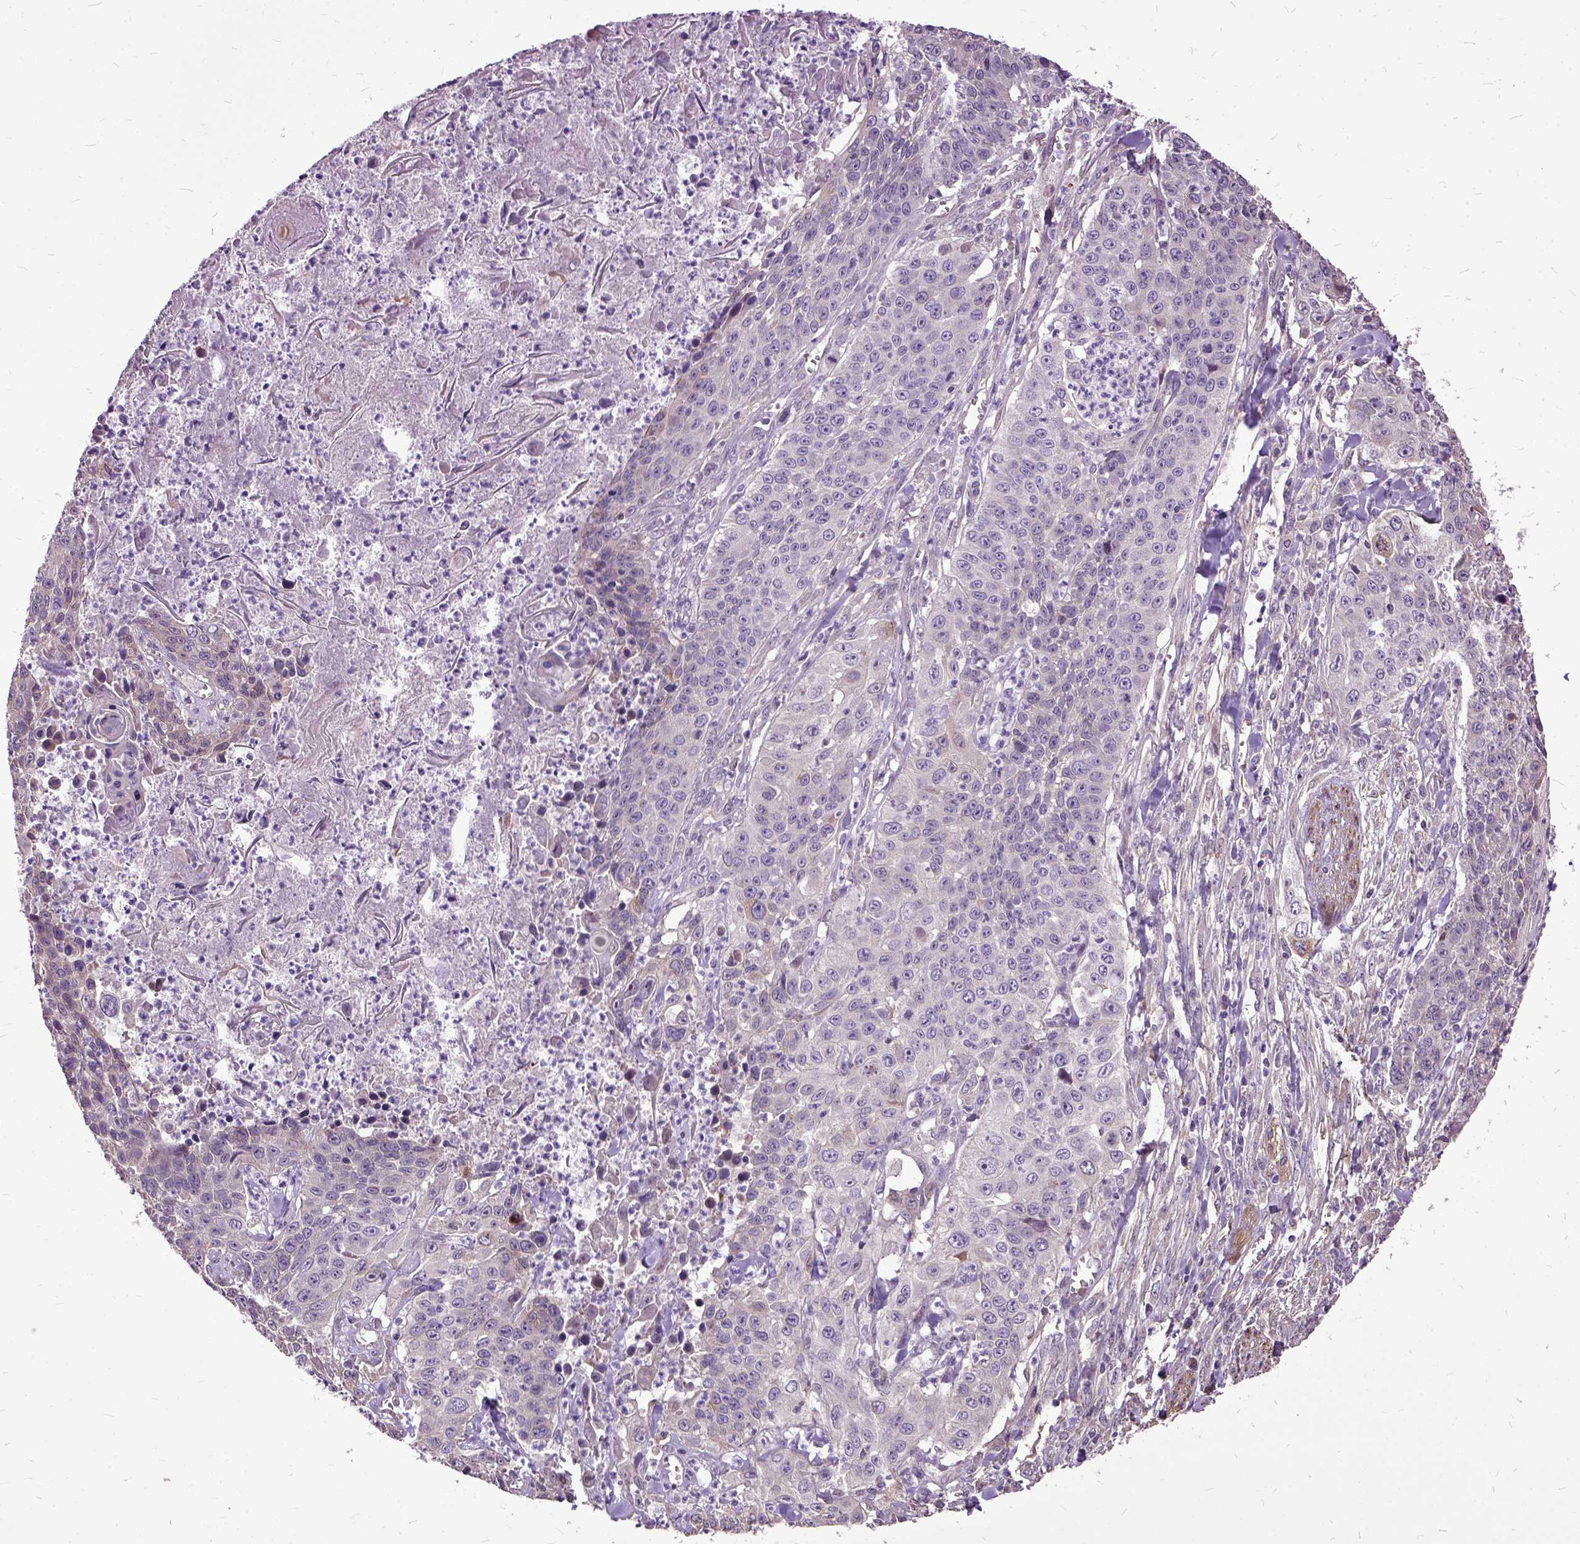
{"staining": {"intensity": "negative", "quantity": "none", "location": "none"}, "tissue": "lung cancer", "cell_type": "Tumor cells", "image_type": "cancer", "snomed": [{"axis": "morphology", "description": "Squamous cell carcinoma, NOS"}, {"axis": "morphology", "description": "Squamous cell carcinoma, metastatic, NOS"}, {"axis": "topography", "description": "Lung"}, {"axis": "topography", "description": "Pleura, NOS"}], "caption": "Histopathology image shows no significant protein expression in tumor cells of lung squamous cell carcinoma.", "gene": "AREG", "patient": {"sex": "male", "age": 72}}